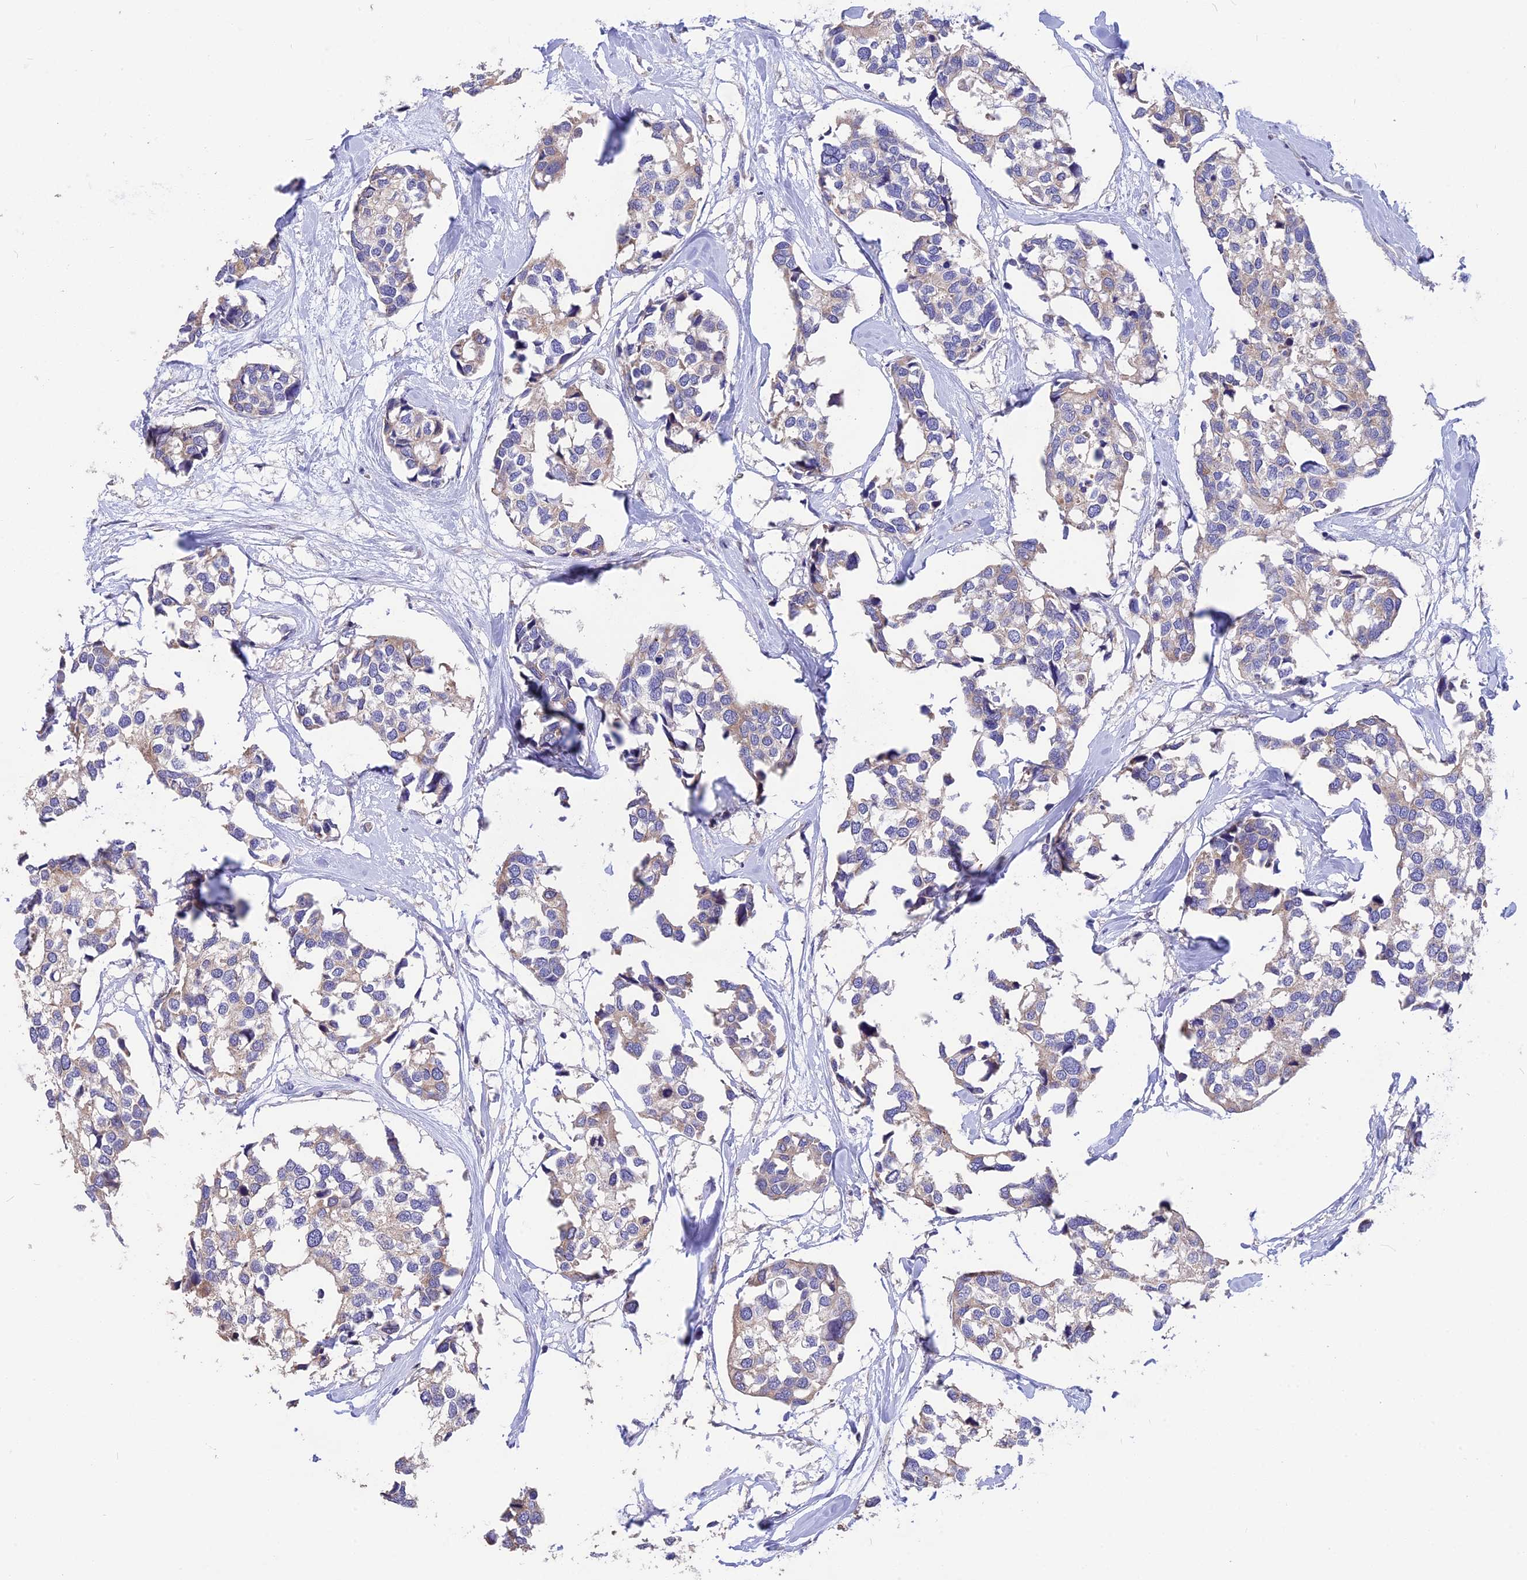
{"staining": {"intensity": "moderate", "quantity": "<25%", "location": "cytoplasmic/membranous"}, "tissue": "breast cancer", "cell_type": "Tumor cells", "image_type": "cancer", "snomed": [{"axis": "morphology", "description": "Duct carcinoma"}, {"axis": "topography", "description": "Breast"}], "caption": "Protein expression analysis of human breast cancer reveals moderate cytoplasmic/membranous staining in about <25% of tumor cells. (DAB = brown stain, brightfield microscopy at high magnification).", "gene": "CYP2U1", "patient": {"sex": "female", "age": 83}}